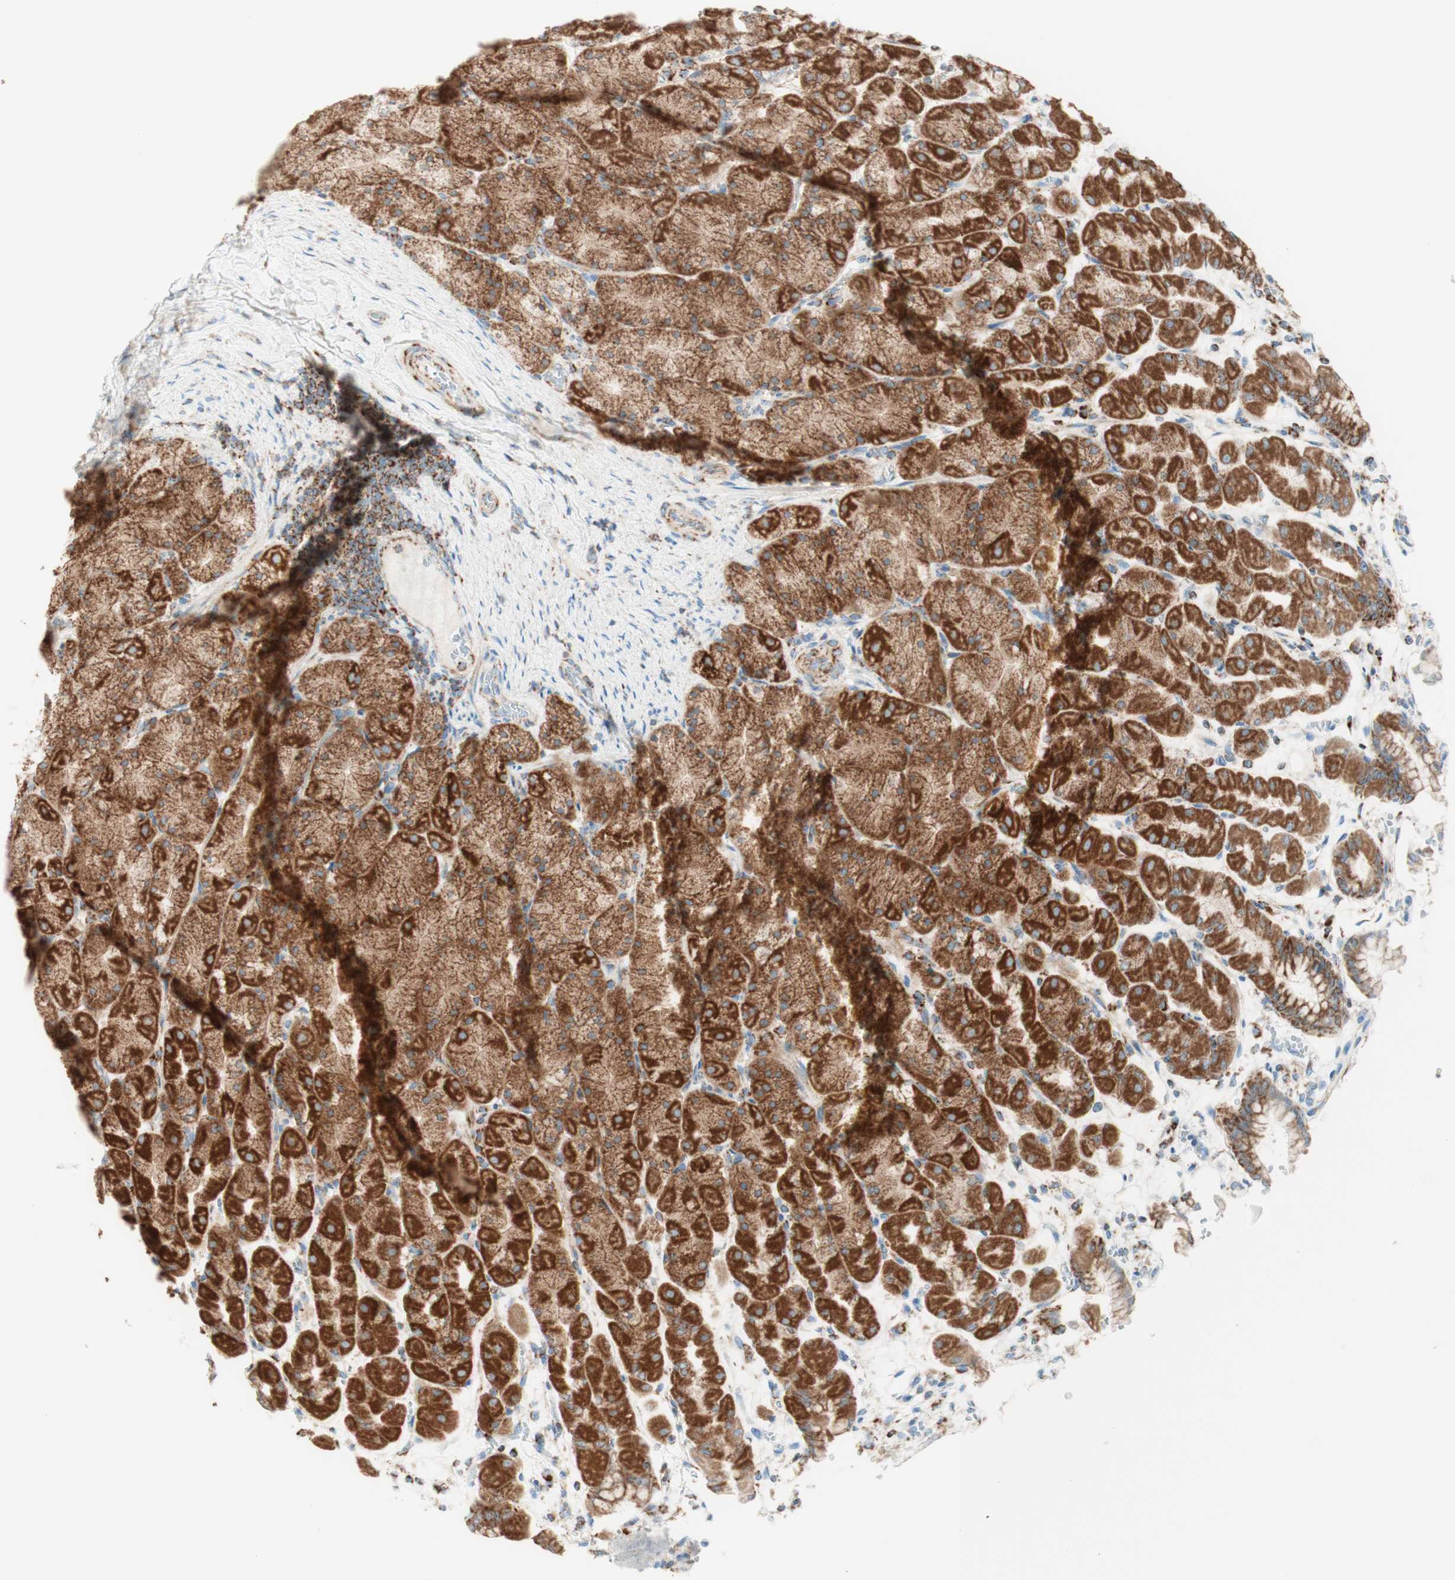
{"staining": {"intensity": "strong", "quantity": ">75%", "location": "cytoplasmic/membranous"}, "tissue": "stomach", "cell_type": "Glandular cells", "image_type": "normal", "snomed": [{"axis": "morphology", "description": "Normal tissue, NOS"}, {"axis": "topography", "description": "Stomach, upper"}], "caption": "Strong cytoplasmic/membranous staining is appreciated in about >75% of glandular cells in normal stomach. The protein of interest is stained brown, and the nuclei are stained in blue (DAB IHC with brightfield microscopy, high magnification).", "gene": "TOMM20", "patient": {"sex": "female", "age": 56}}